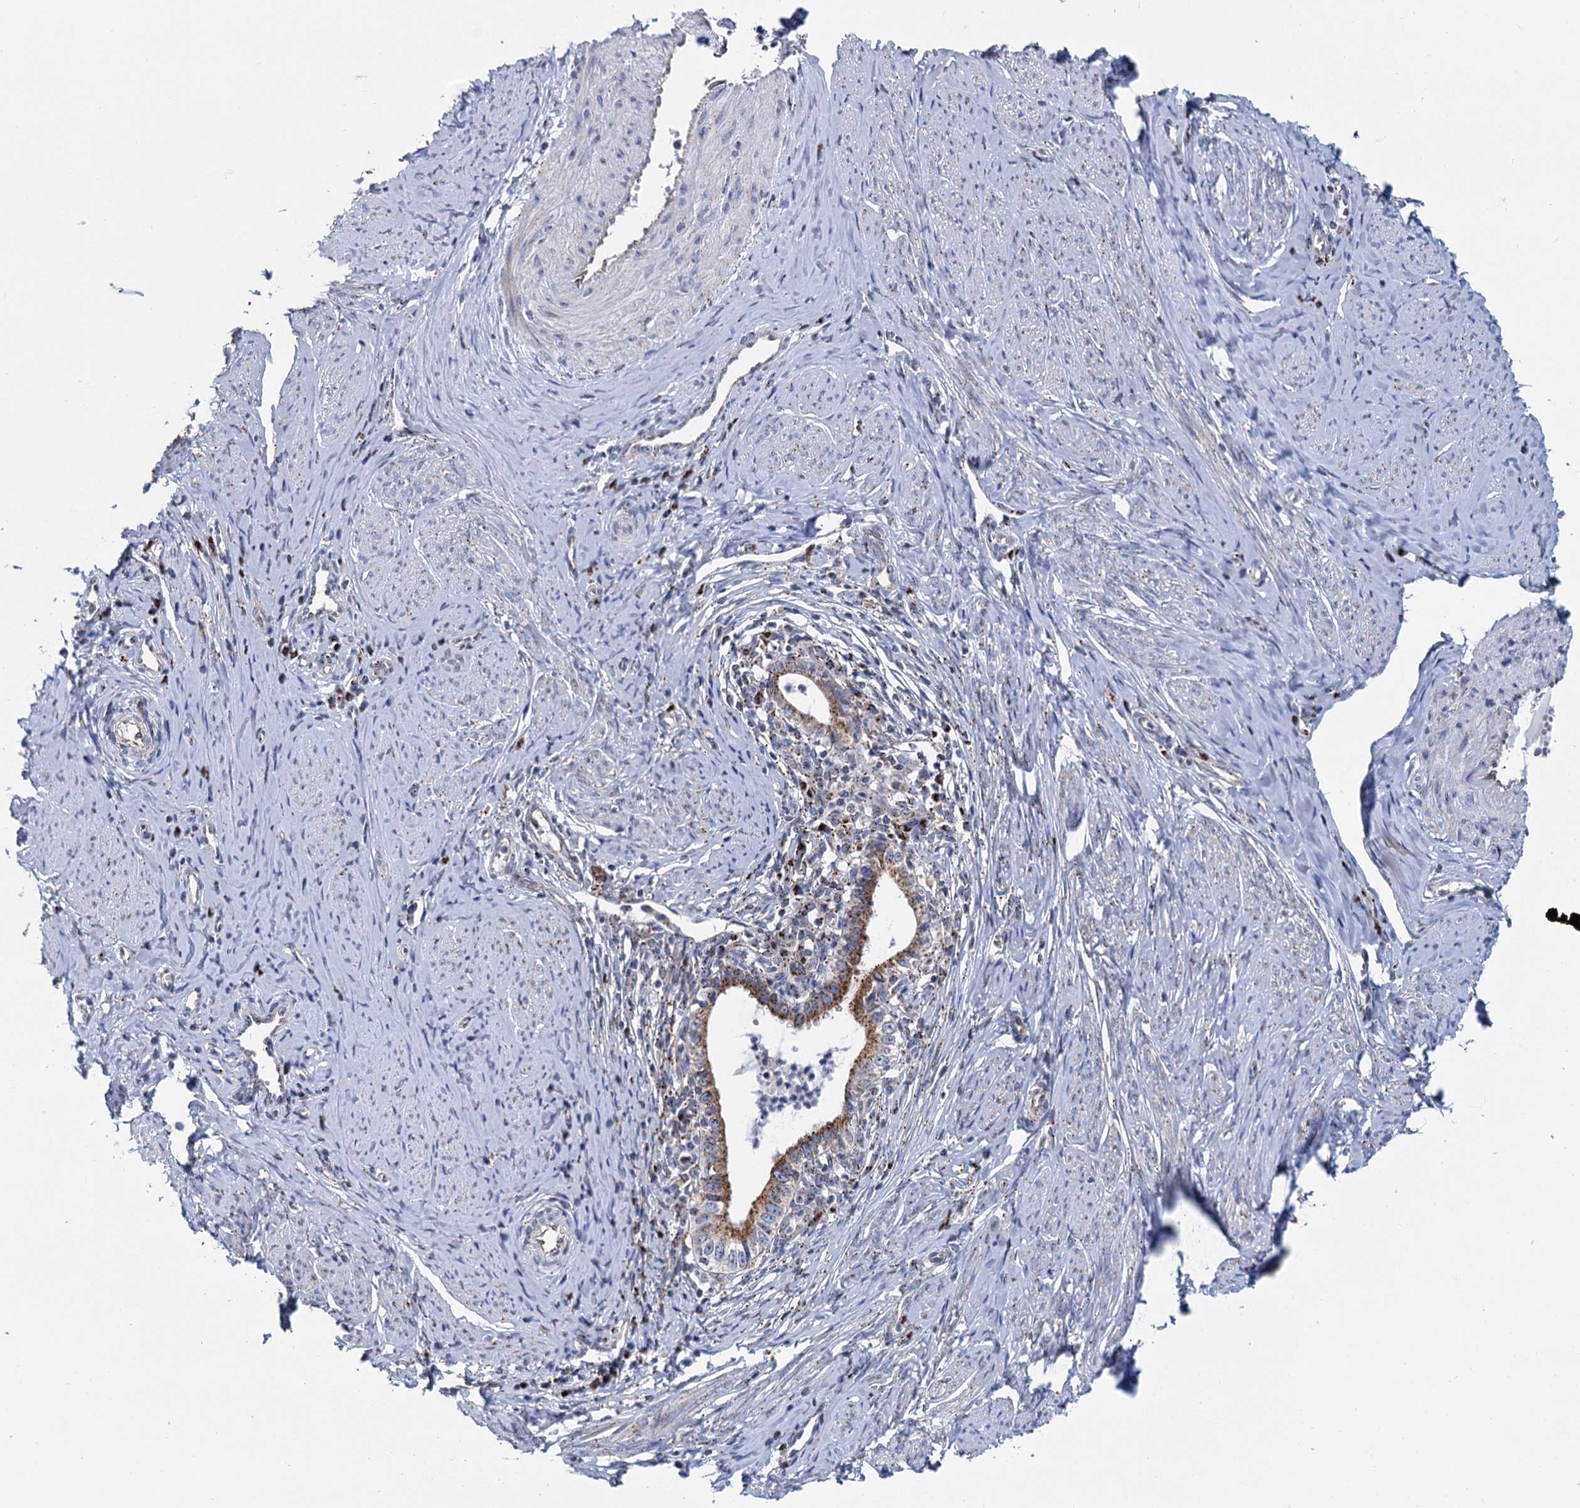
{"staining": {"intensity": "moderate", "quantity": ">75%", "location": "cytoplasmic/membranous"}, "tissue": "cervical cancer", "cell_type": "Tumor cells", "image_type": "cancer", "snomed": [{"axis": "morphology", "description": "Adenocarcinoma, NOS"}, {"axis": "topography", "description": "Cervix"}], "caption": "This micrograph displays cervical adenocarcinoma stained with immunohistochemistry to label a protein in brown. The cytoplasmic/membranous of tumor cells show moderate positivity for the protein. Nuclei are counter-stained blue.", "gene": "SUPT20H", "patient": {"sex": "female", "age": 36}}